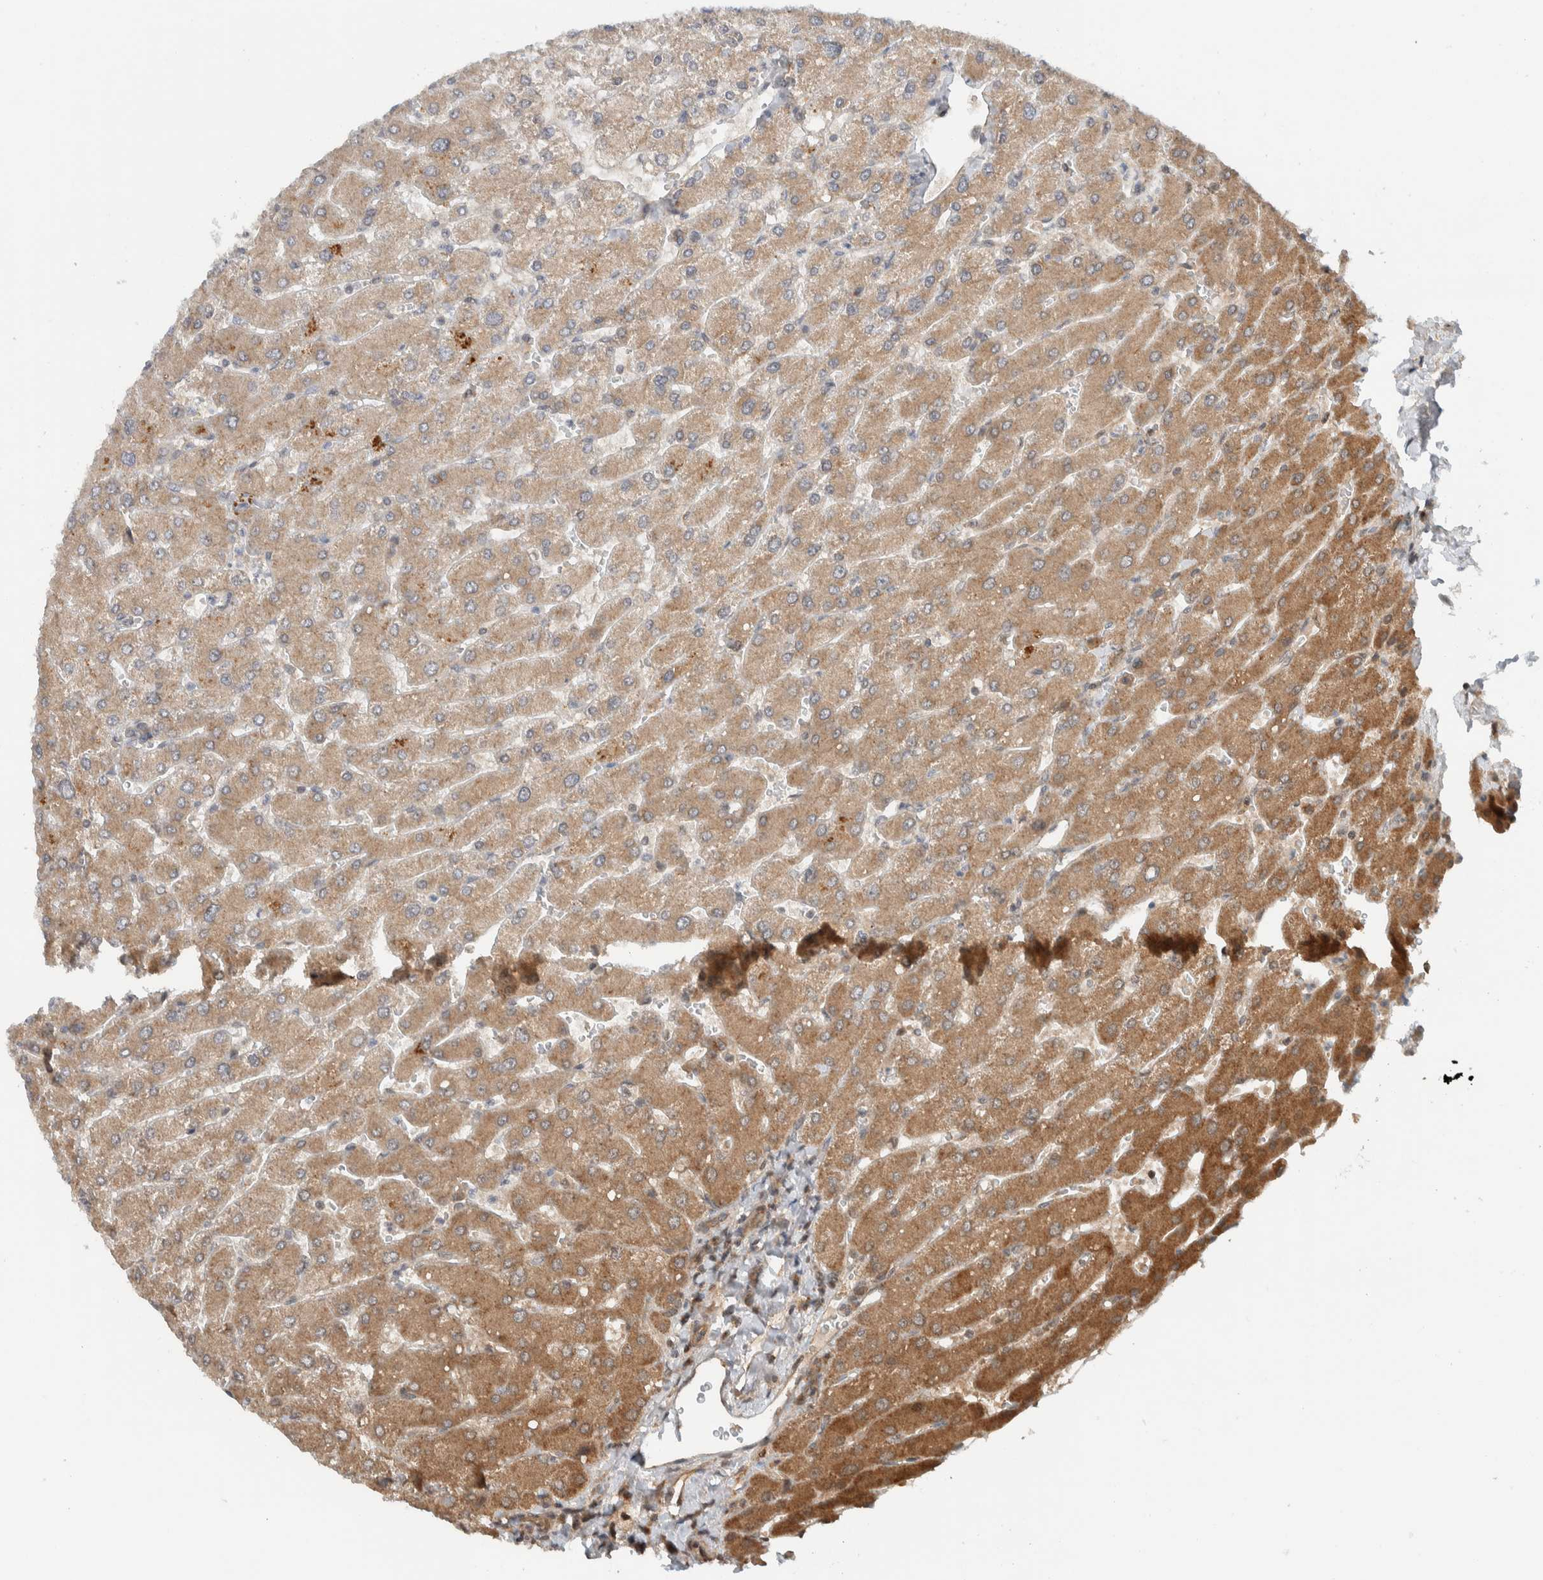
{"staining": {"intensity": "weak", "quantity": ">75%", "location": "cytoplasmic/membranous"}, "tissue": "liver", "cell_type": "Cholangiocytes", "image_type": "normal", "snomed": [{"axis": "morphology", "description": "Normal tissue, NOS"}, {"axis": "topography", "description": "Liver"}], "caption": "Approximately >75% of cholangiocytes in benign human liver display weak cytoplasmic/membranous protein positivity as visualized by brown immunohistochemical staining.", "gene": "KLHL6", "patient": {"sex": "male", "age": 55}}